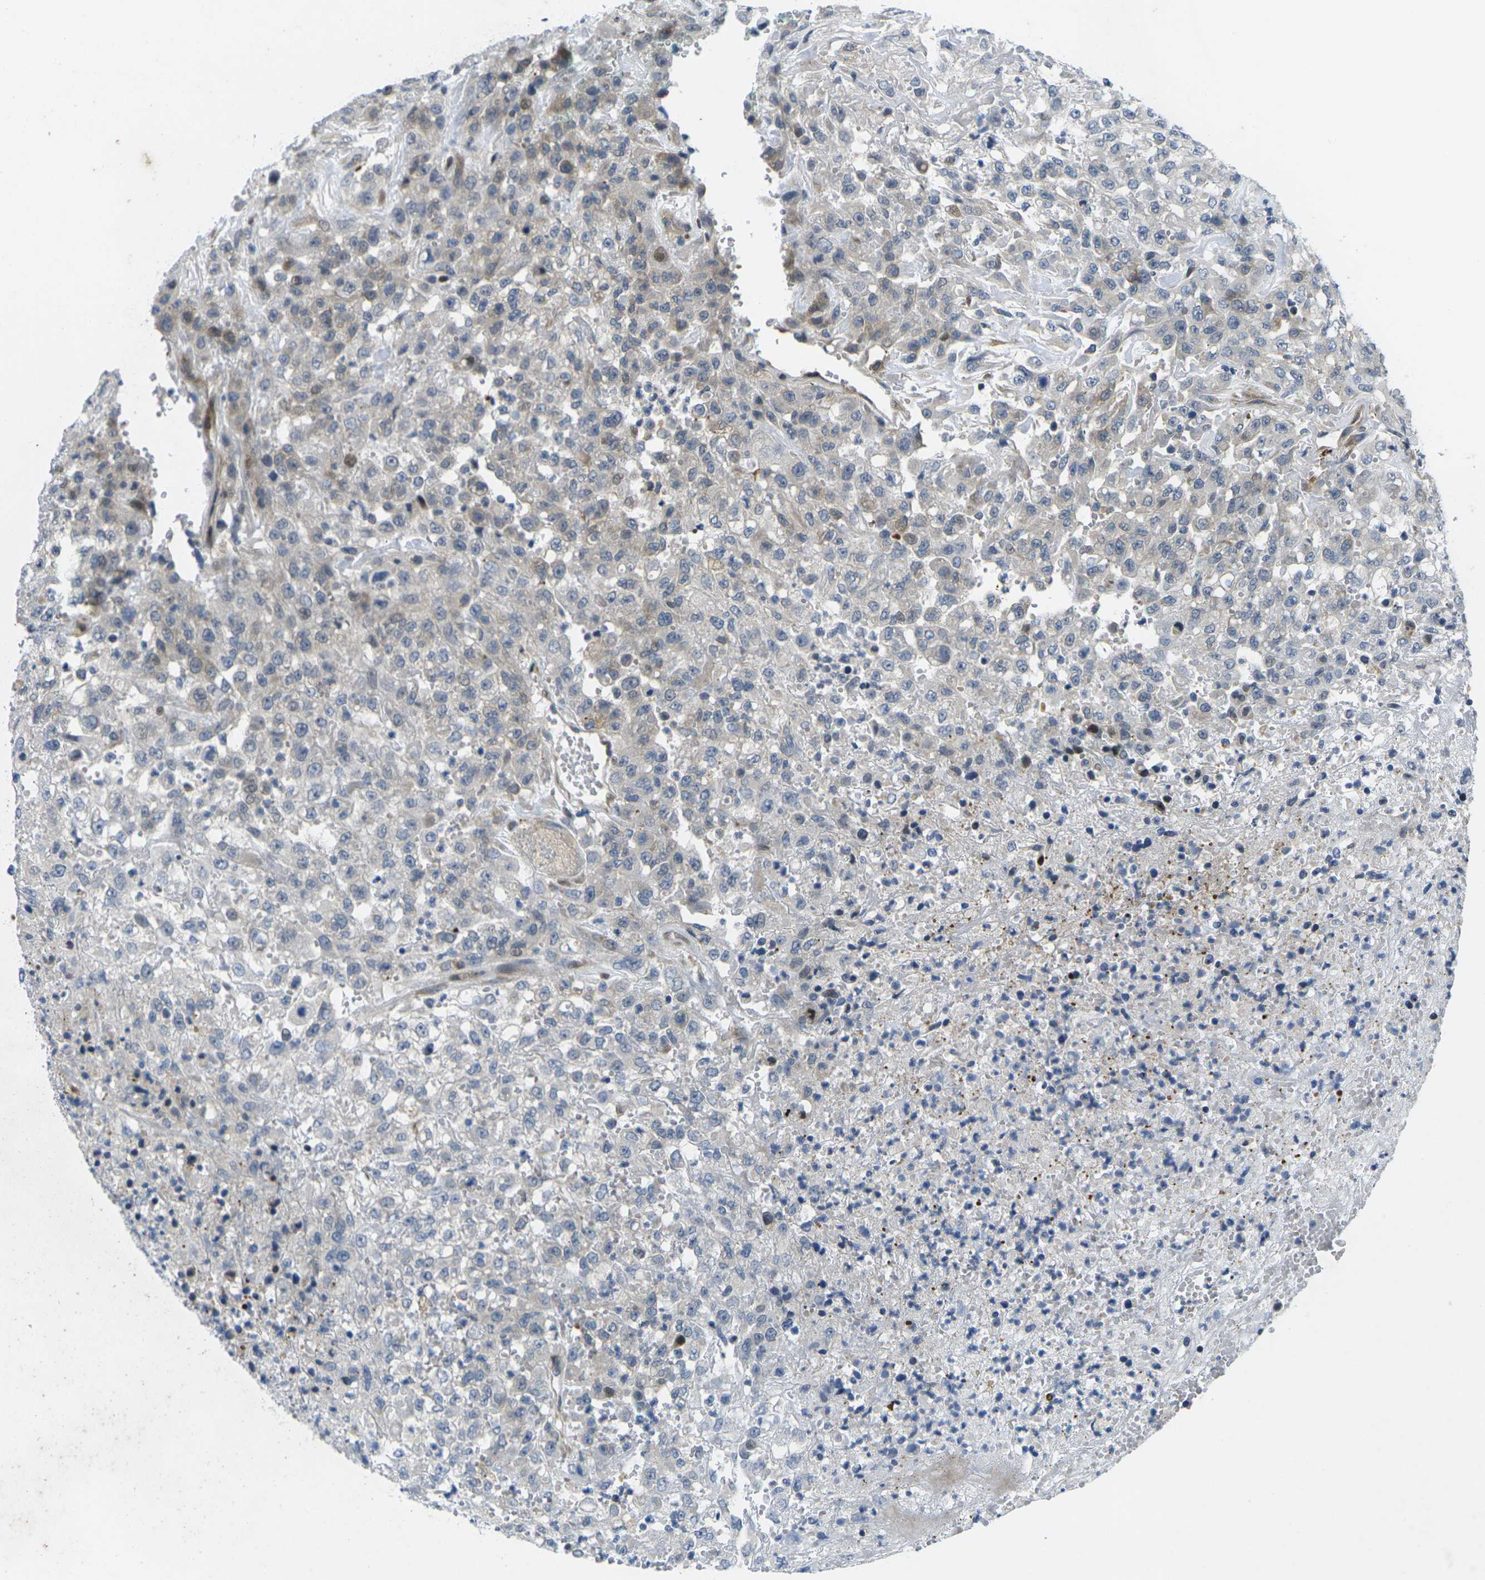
{"staining": {"intensity": "weak", "quantity": "<25%", "location": "cytoplasmic/membranous"}, "tissue": "urothelial cancer", "cell_type": "Tumor cells", "image_type": "cancer", "snomed": [{"axis": "morphology", "description": "Urothelial carcinoma, High grade"}, {"axis": "topography", "description": "Urinary bladder"}], "caption": "High-grade urothelial carcinoma was stained to show a protein in brown. There is no significant positivity in tumor cells. (IHC, brightfield microscopy, high magnification).", "gene": "ROBO2", "patient": {"sex": "male", "age": 46}}